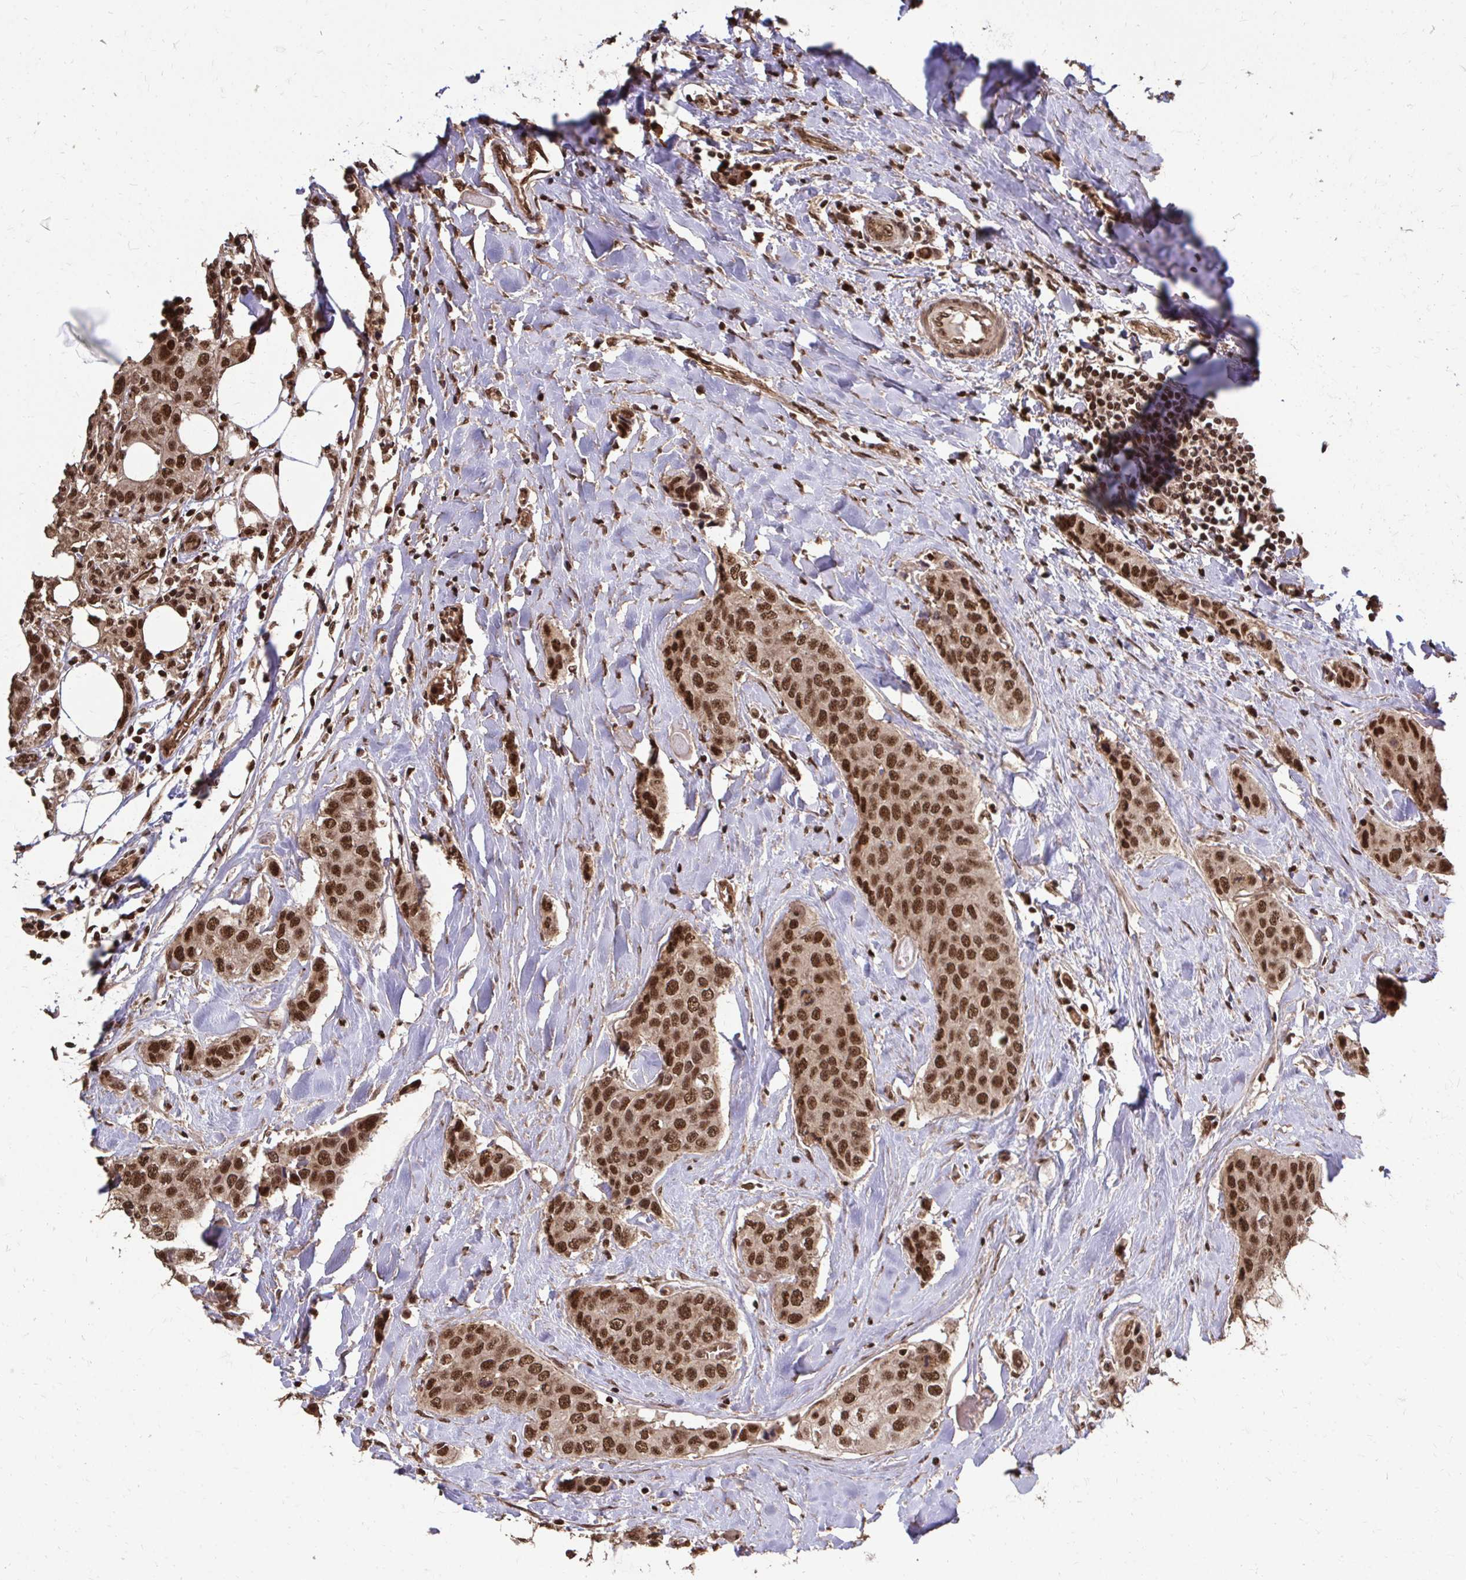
{"staining": {"intensity": "strong", "quantity": ">75%", "location": "nuclear"}, "tissue": "breast cancer", "cell_type": "Tumor cells", "image_type": "cancer", "snomed": [{"axis": "morphology", "description": "Duct carcinoma"}, {"axis": "topography", "description": "Breast"}], "caption": "Approximately >75% of tumor cells in human invasive ductal carcinoma (breast) display strong nuclear protein positivity as visualized by brown immunohistochemical staining.", "gene": "SS18", "patient": {"sex": "female", "age": 80}}